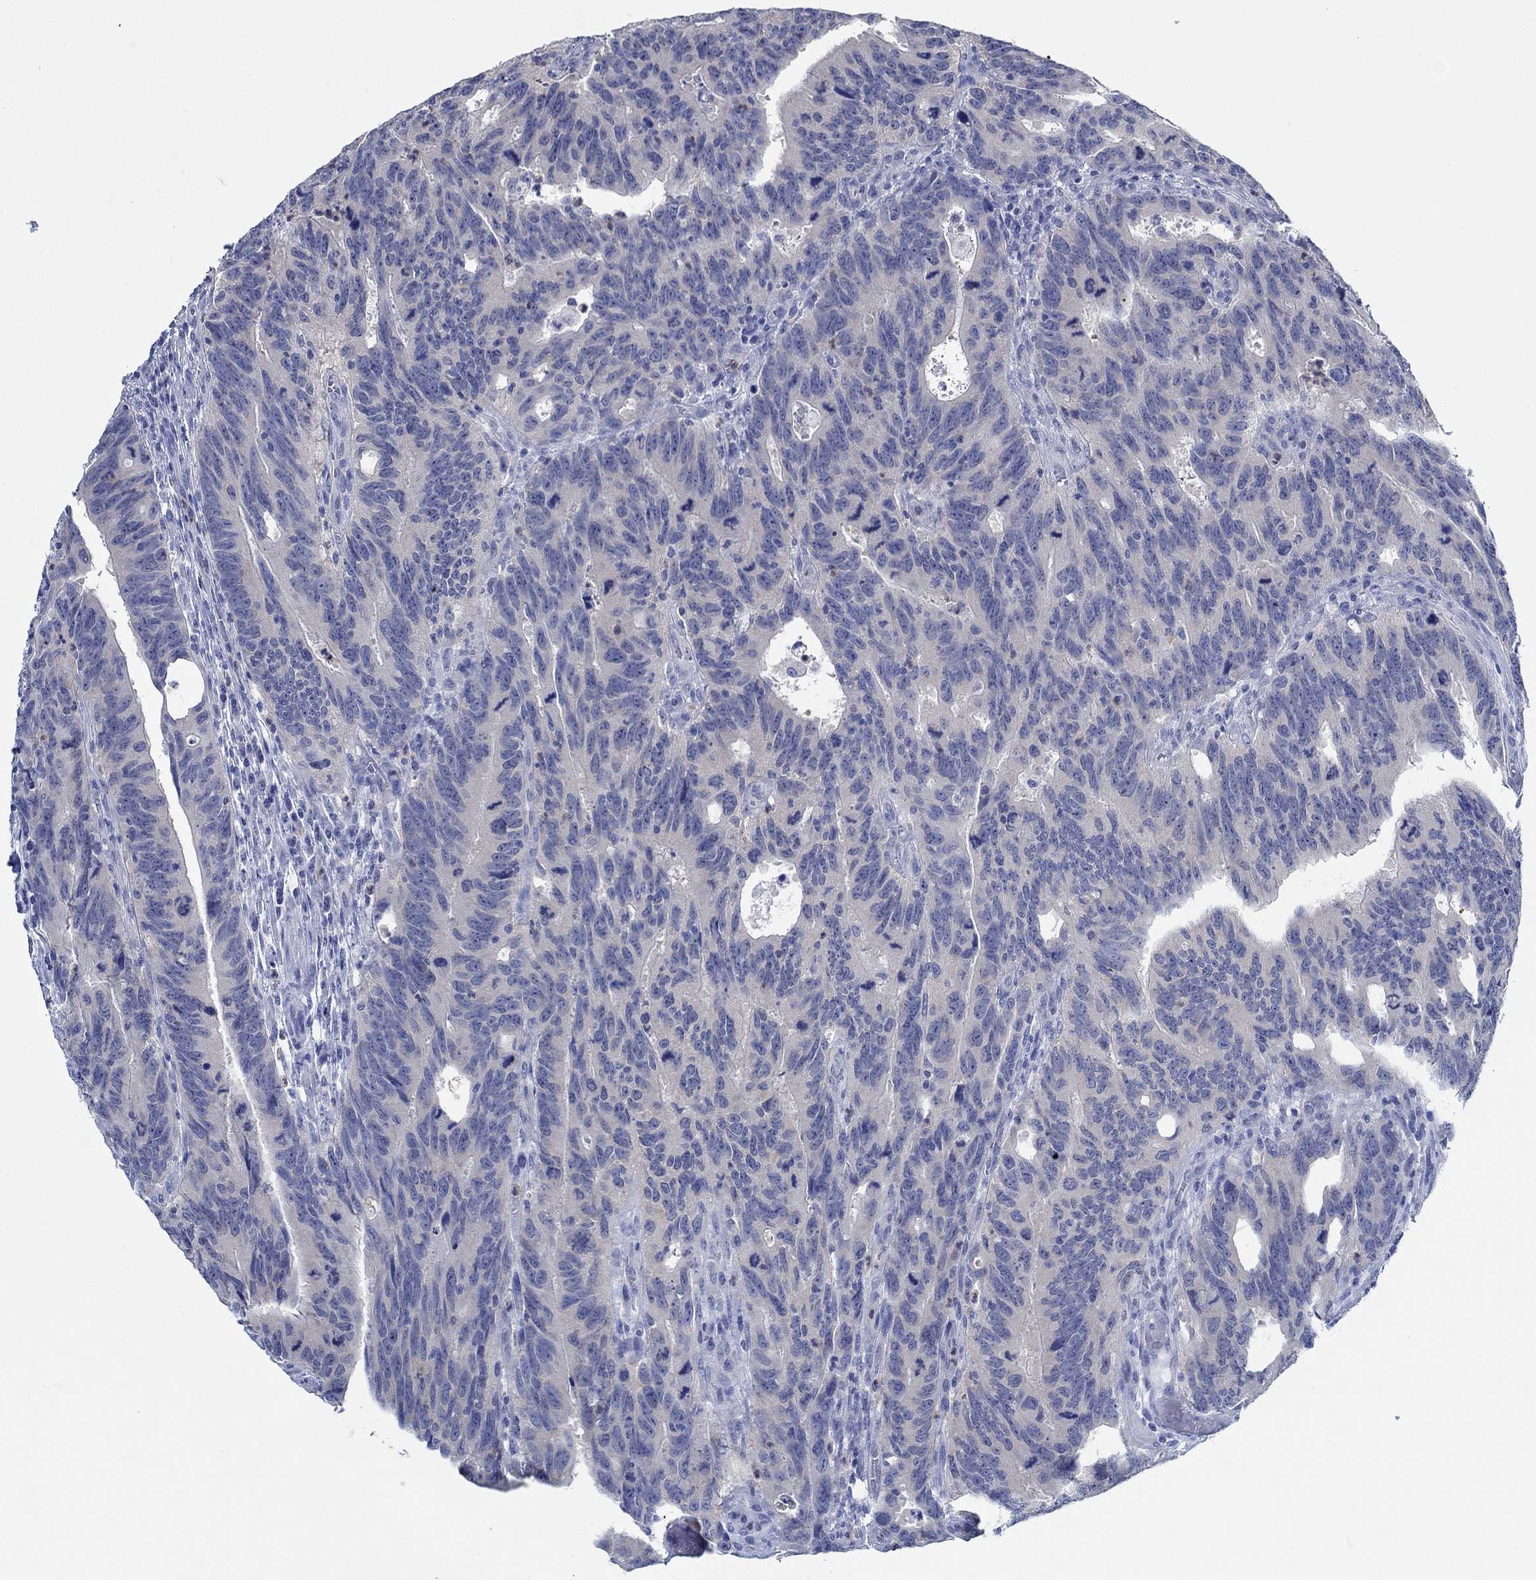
{"staining": {"intensity": "negative", "quantity": "none", "location": "none"}, "tissue": "colorectal cancer", "cell_type": "Tumor cells", "image_type": "cancer", "snomed": [{"axis": "morphology", "description": "Adenocarcinoma, NOS"}, {"axis": "topography", "description": "Colon"}], "caption": "Tumor cells are negative for protein expression in human colorectal cancer.", "gene": "ZNF671", "patient": {"sex": "female", "age": 77}}